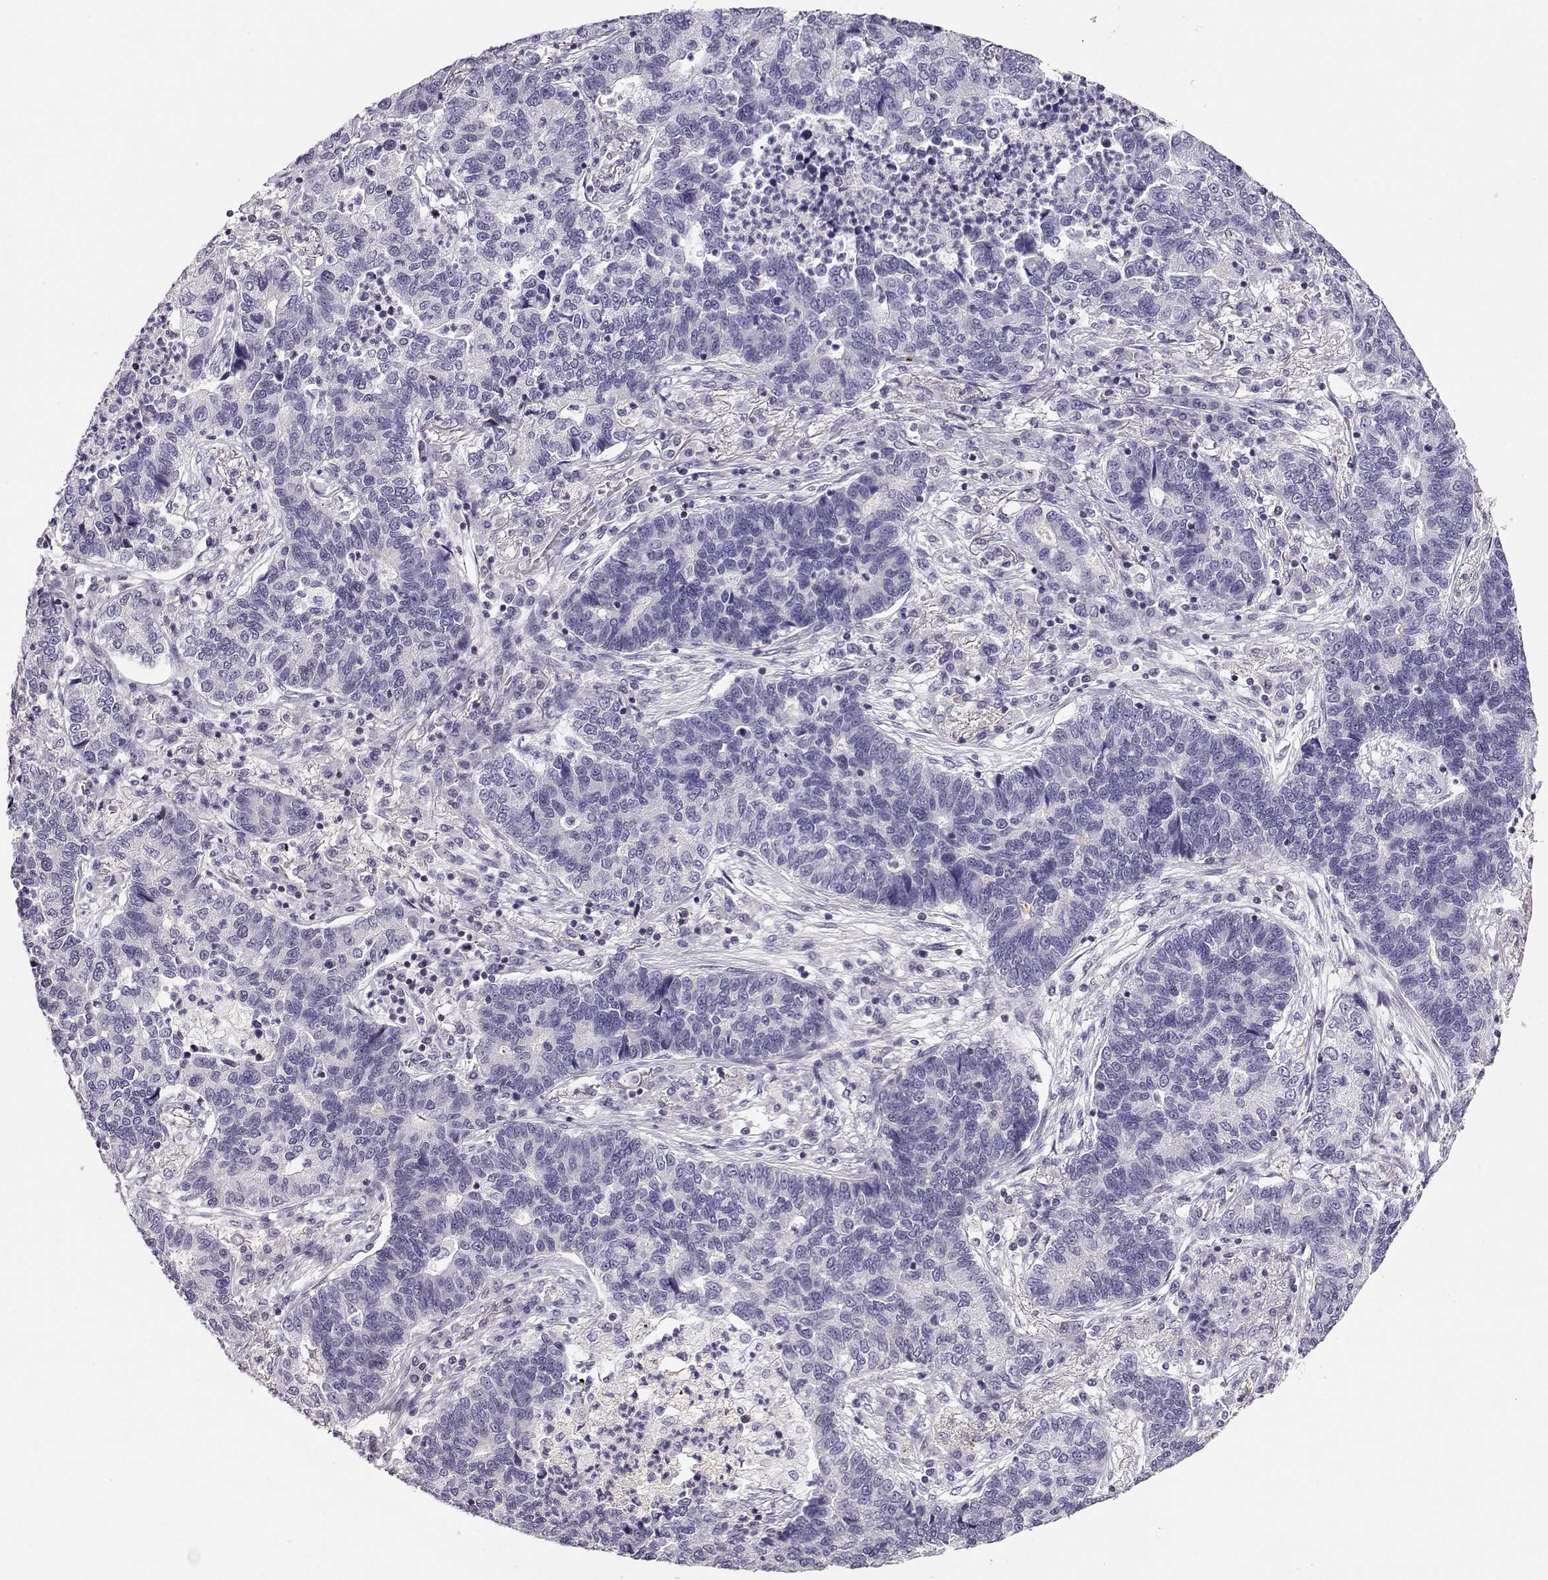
{"staining": {"intensity": "negative", "quantity": "none", "location": "none"}, "tissue": "lung cancer", "cell_type": "Tumor cells", "image_type": "cancer", "snomed": [{"axis": "morphology", "description": "Adenocarcinoma, NOS"}, {"axis": "topography", "description": "Lung"}], "caption": "DAB (3,3'-diaminobenzidine) immunohistochemical staining of human lung cancer exhibits no significant staining in tumor cells. (IHC, brightfield microscopy, high magnification).", "gene": "CRX", "patient": {"sex": "female", "age": 57}}